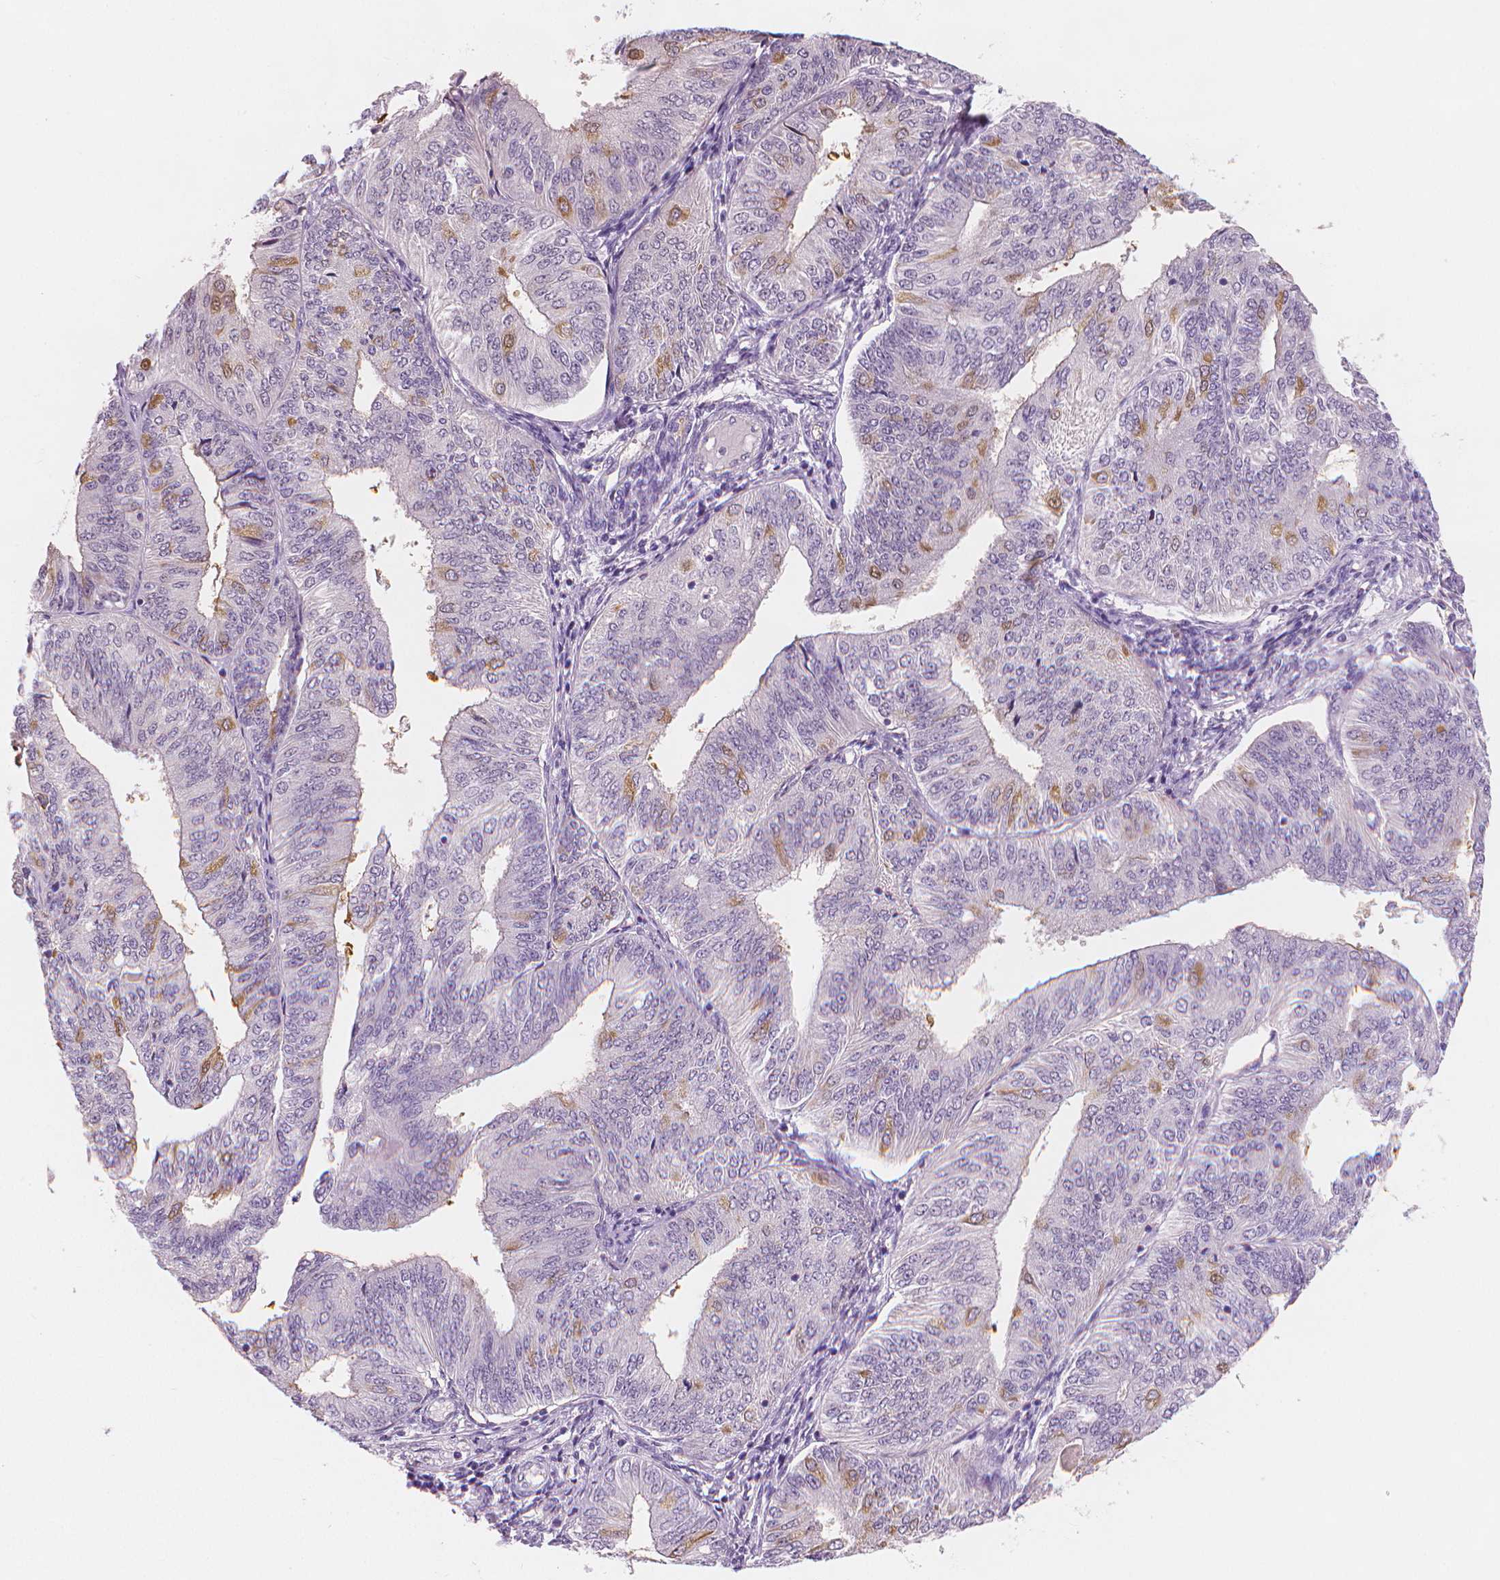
{"staining": {"intensity": "weak", "quantity": "<25%", "location": "cytoplasmic/membranous"}, "tissue": "endometrial cancer", "cell_type": "Tumor cells", "image_type": "cancer", "snomed": [{"axis": "morphology", "description": "Adenocarcinoma, NOS"}, {"axis": "topography", "description": "Endometrium"}], "caption": "Histopathology image shows no protein positivity in tumor cells of endometrial adenocarcinoma tissue.", "gene": "APOA4", "patient": {"sex": "female", "age": 58}}